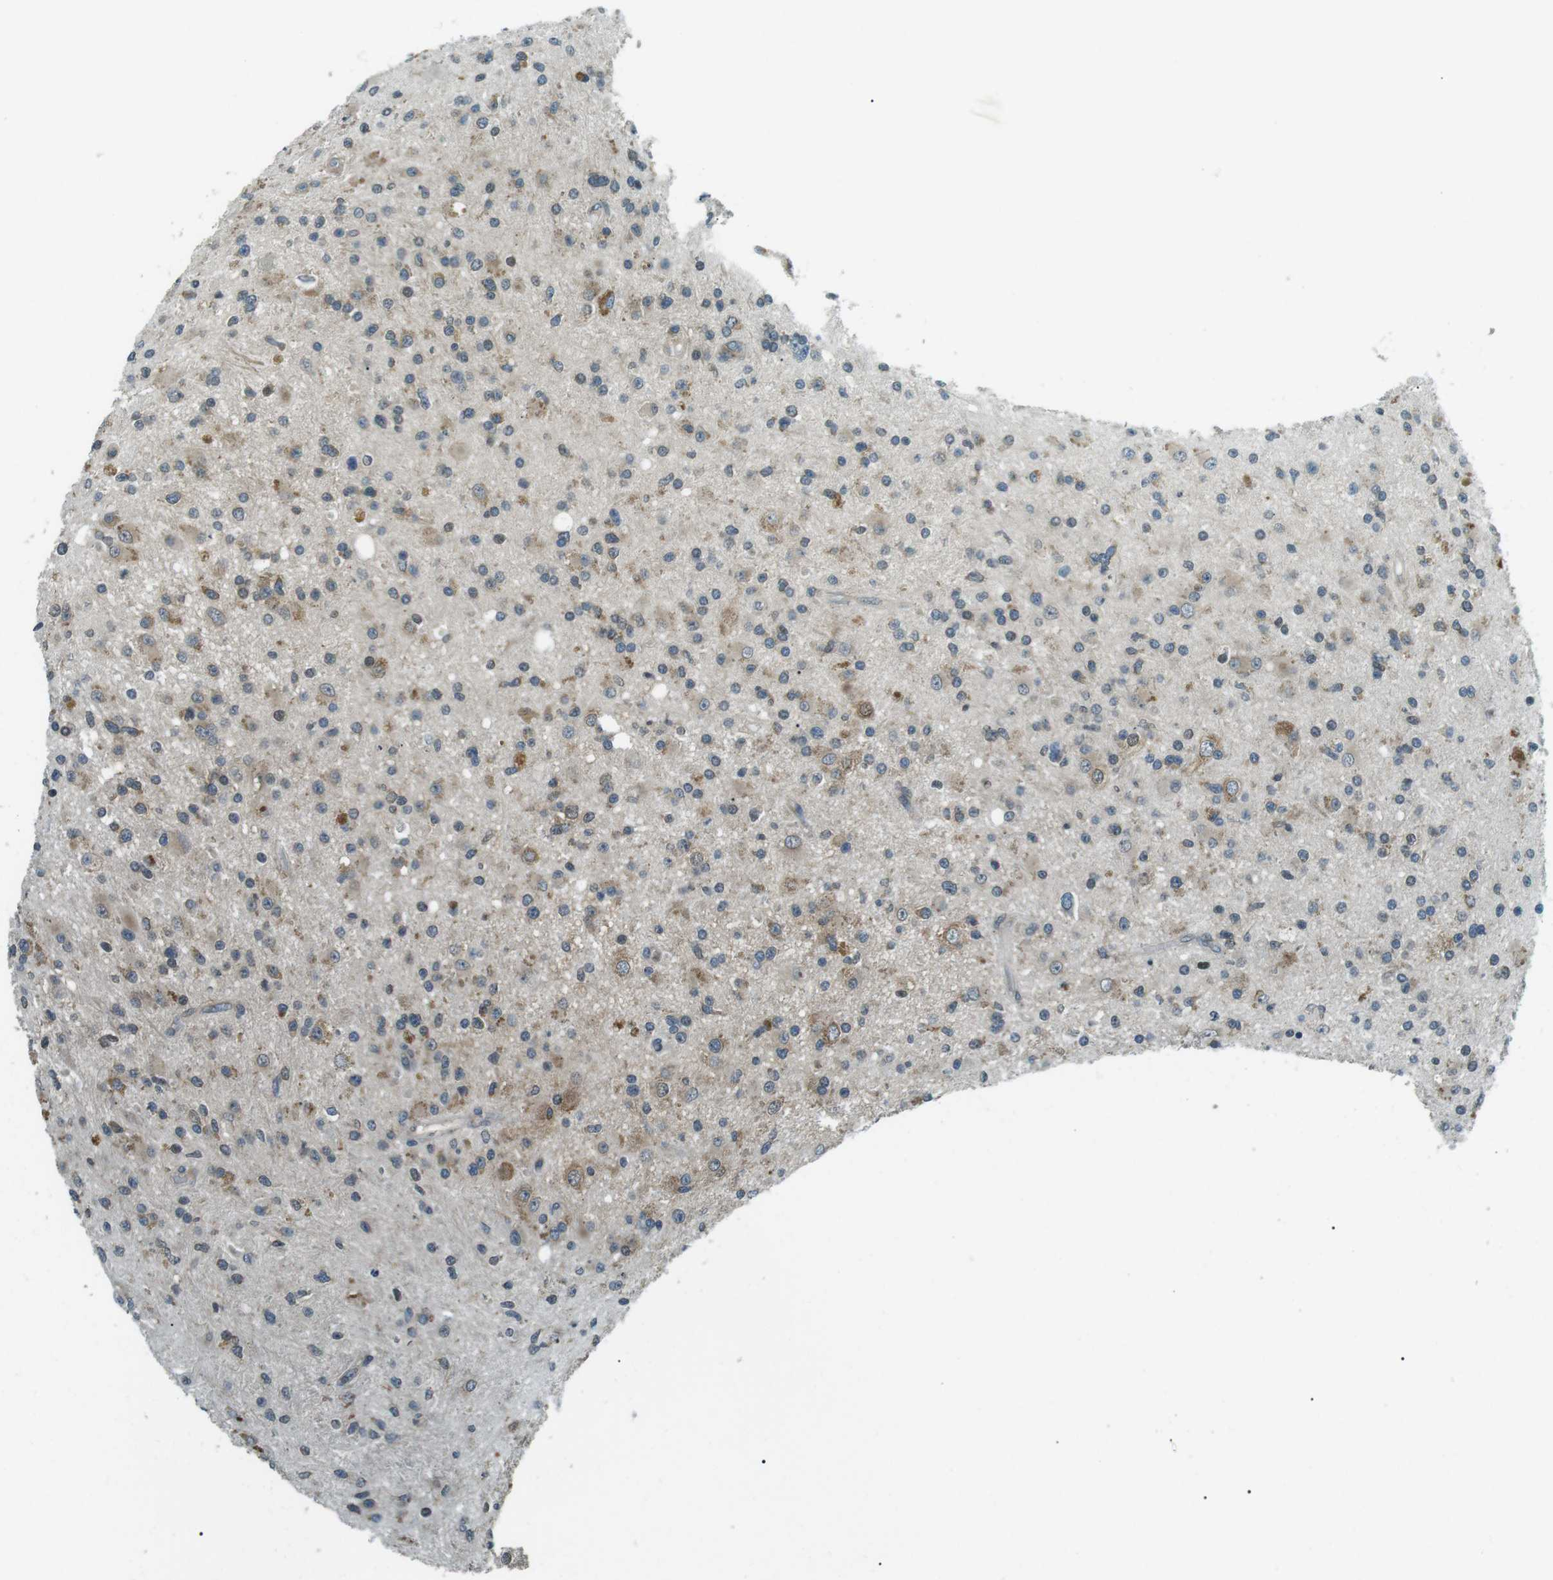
{"staining": {"intensity": "moderate", "quantity": "25%-75%", "location": "cytoplasmic/membranous"}, "tissue": "glioma", "cell_type": "Tumor cells", "image_type": "cancer", "snomed": [{"axis": "morphology", "description": "Glioma, malignant, High grade"}, {"axis": "topography", "description": "Brain"}], "caption": "This image reveals immunohistochemistry staining of malignant high-grade glioma, with medium moderate cytoplasmic/membranous positivity in approximately 25%-75% of tumor cells.", "gene": "TMEM74", "patient": {"sex": "male", "age": 33}}